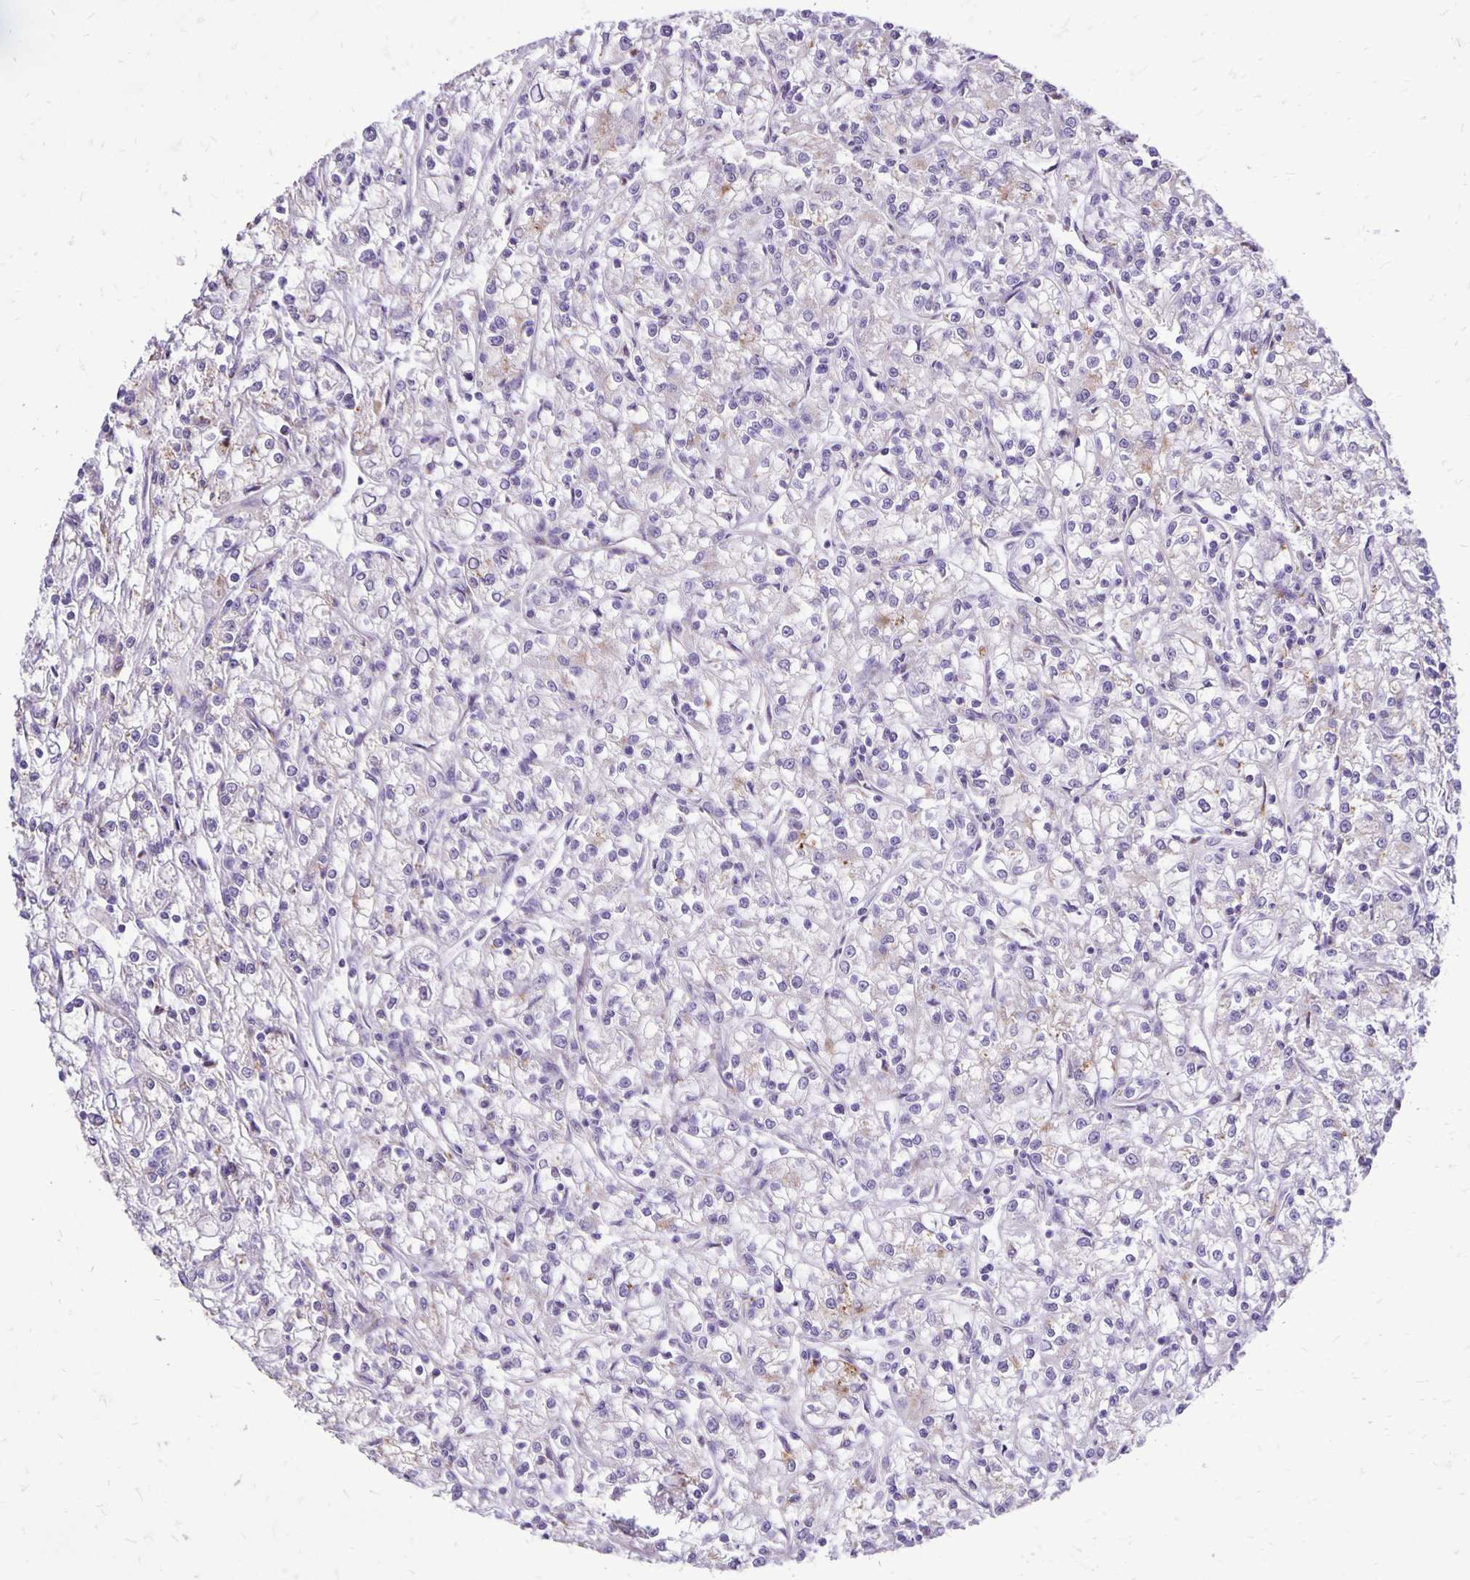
{"staining": {"intensity": "weak", "quantity": "<25%", "location": "cytoplasmic/membranous"}, "tissue": "renal cancer", "cell_type": "Tumor cells", "image_type": "cancer", "snomed": [{"axis": "morphology", "description": "Adenocarcinoma, NOS"}, {"axis": "topography", "description": "Kidney"}], "caption": "High power microscopy photomicrograph of an IHC histopathology image of renal cancer (adenocarcinoma), revealing no significant staining in tumor cells. (Stains: DAB IHC with hematoxylin counter stain, Microscopy: brightfield microscopy at high magnification).", "gene": "EIF5A", "patient": {"sex": "female", "age": 59}}